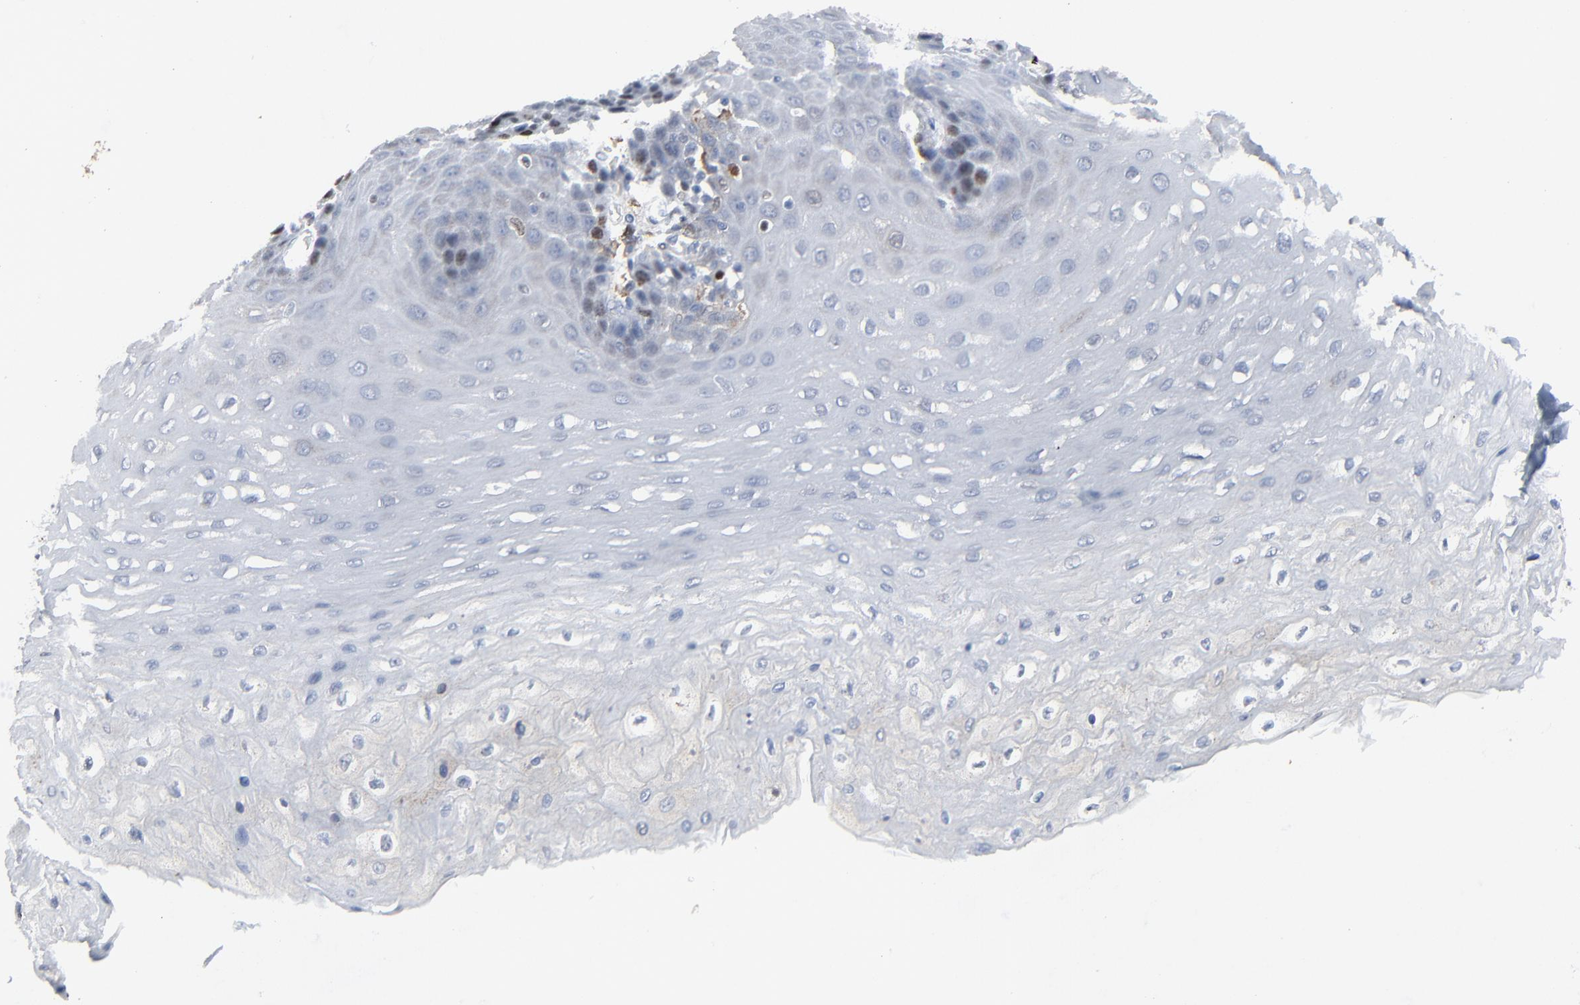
{"staining": {"intensity": "moderate", "quantity": "<25%", "location": "nuclear"}, "tissue": "esophagus", "cell_type": "Squamous epithelial cells", "image_type": "normal", "snomed": [{"axis": "morphology", "description": "Normal tissue, NOS"}, {"axis": "topography", "description": "Esophagus"}], "caption": "Moderate nuclear protein staining is seen in approximately <25% of squamous epithelial cells in esophagus.", "gene": "BIRC3", "patient": {"sex": "female", "age": 72}}